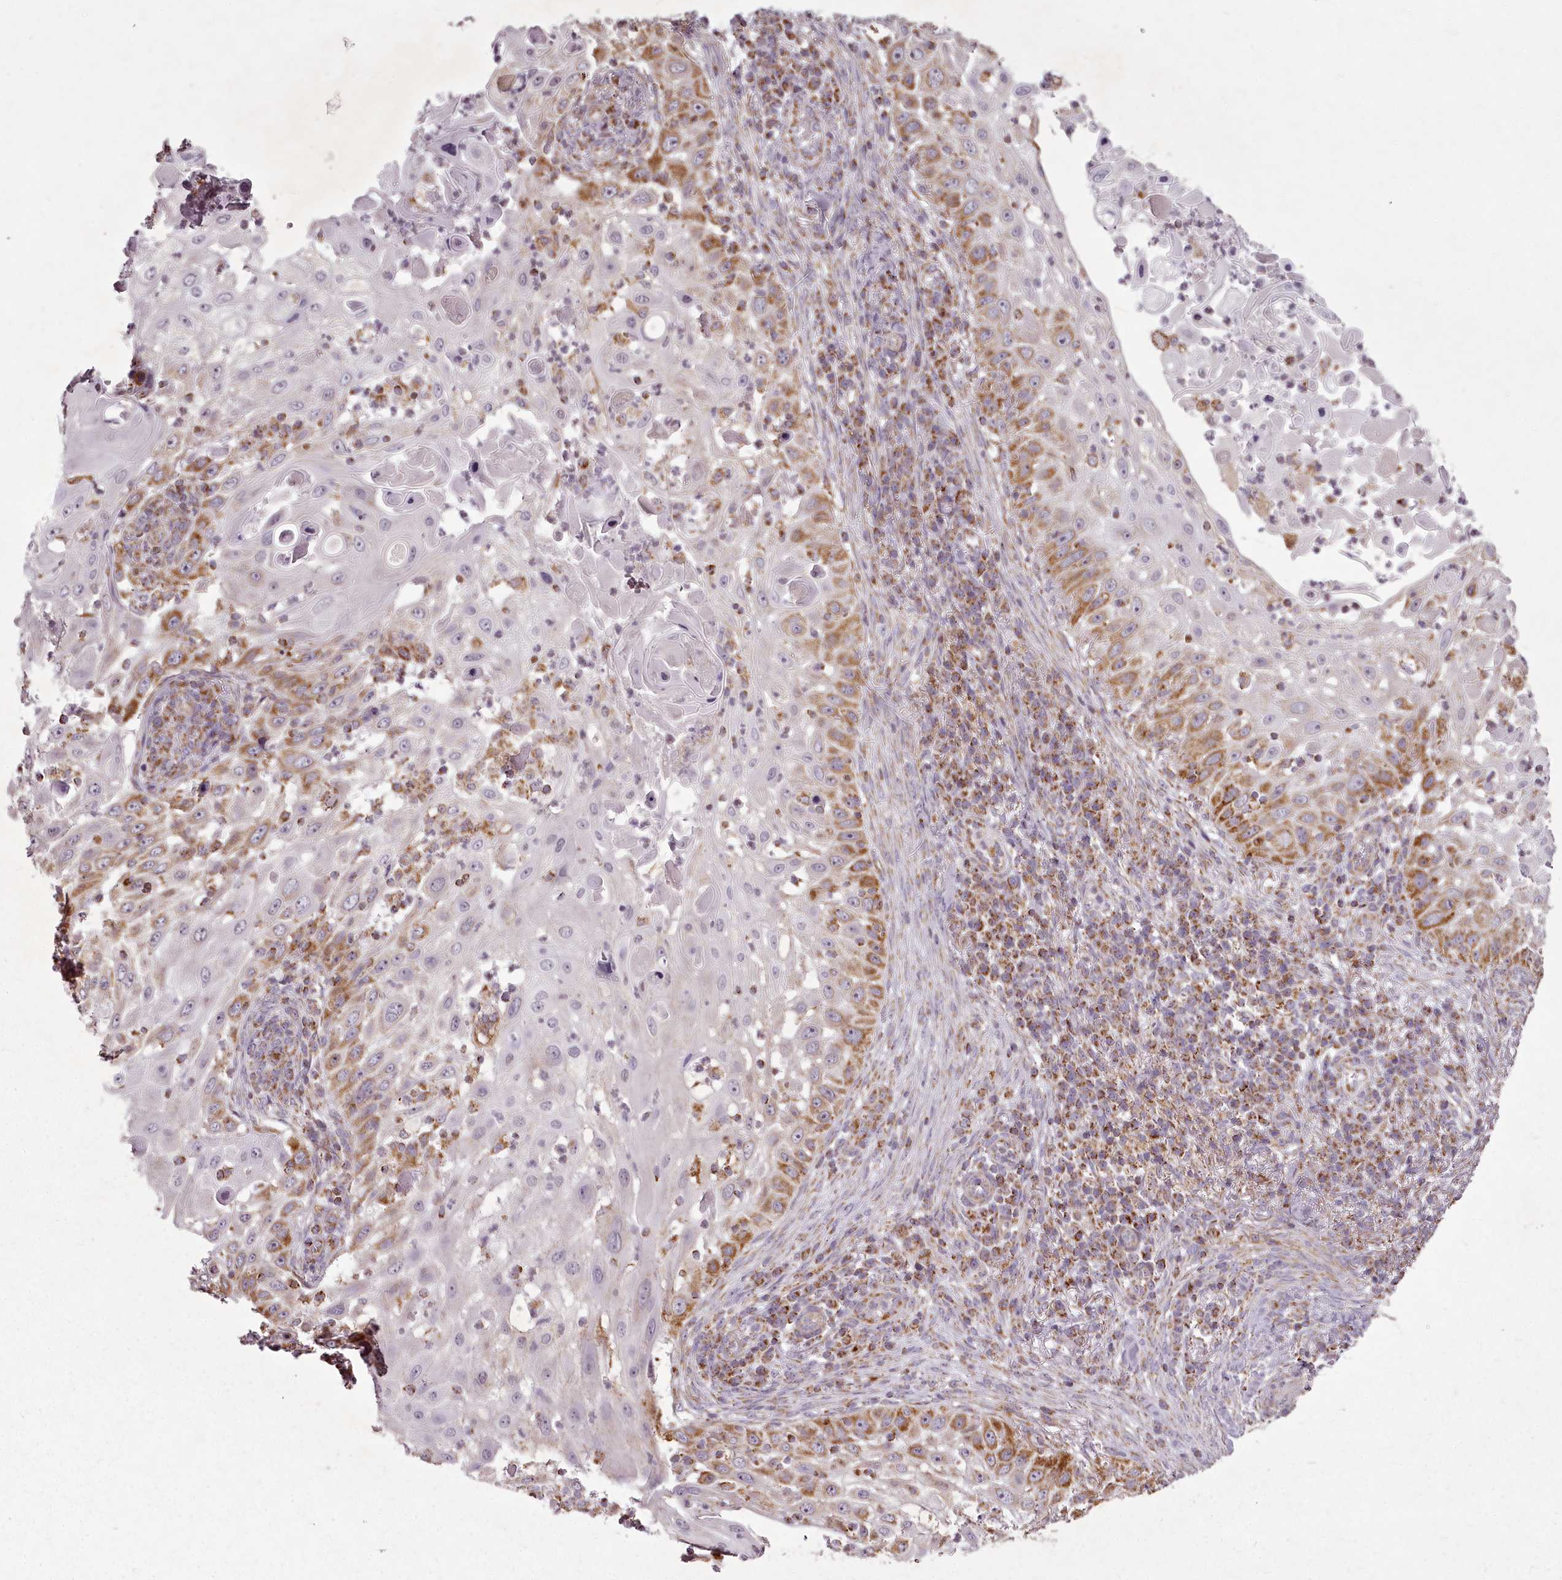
{"staining": {"intensity": "moderate", "quantity": "25%-75%", "location": "cytoplasmic/membranous"}, "tissue": "skin cancer", "cell_type": "Tumor cells", "image_type": "cancer", "snomed": [{"axis": "morphology", "description": "Squamous cell carcinoma, NOS"}, {"axis": "topography", "description": "Skin"}], "caption": "Protein staining shows moderate cytoplasmic/membranous expression in approximately 25%-75% of tumor cells in skin cancer.", "gene": "CHCHD2", "patient": {"sex": "female", "age": 44}}